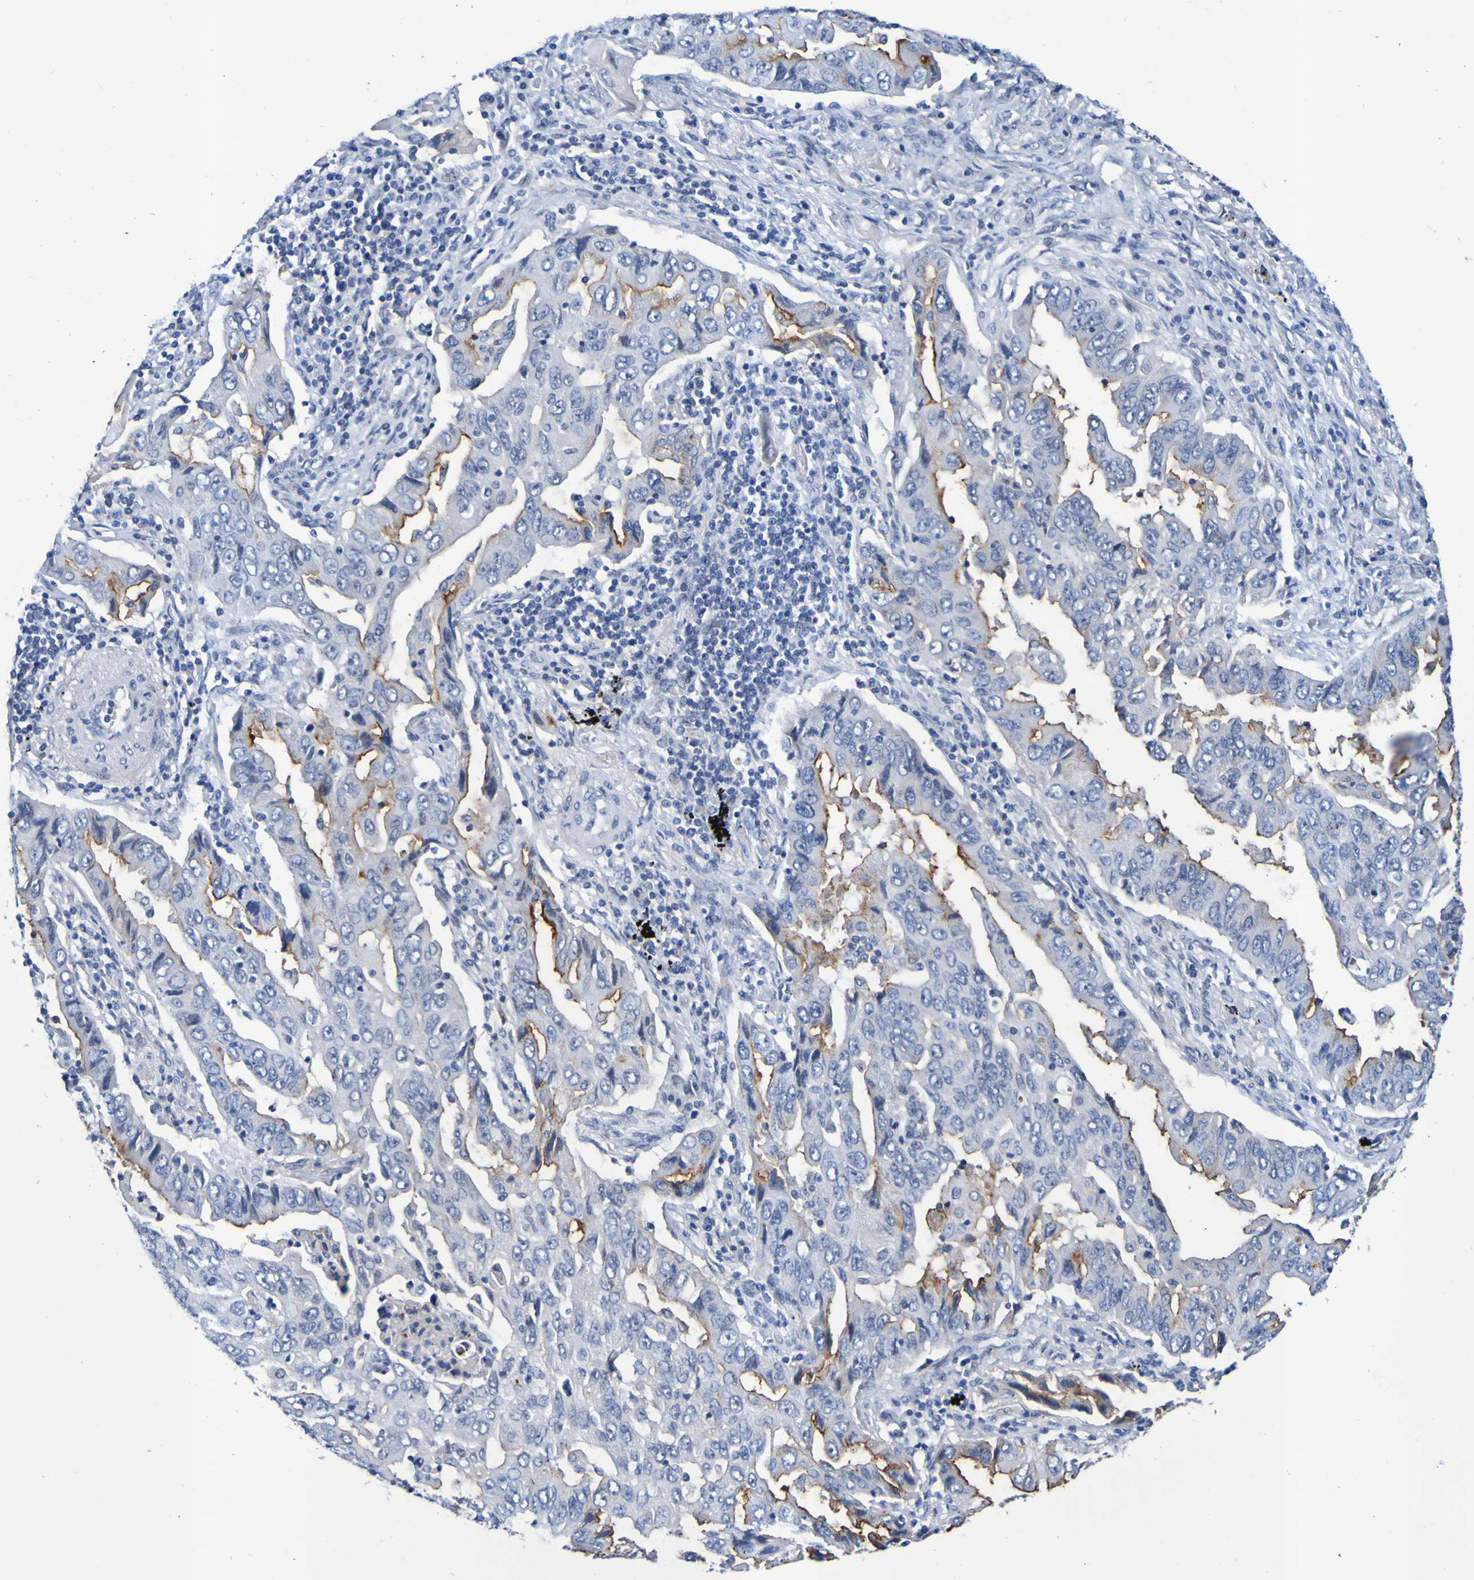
{"staining": {"intensity": "moderate", "quantity": "25%-75%", "location": "cytoplasmic/membranous"}, "tissue": "lung cancer", "cell_type": "Tumor cells", "image_type": "cancer", "snomed": [{"axis": "morphology", "description": "Adenocarcinoma, NOS"}, {"axis": "topography", "description": "Lung"}], "caption": "Lung cancer (adenocarcinoma) stained with a protein marker exhibits moderate staining in tumor cells.", "gene": "VMA21", "patient": {"sex": "female", "age": 65}}